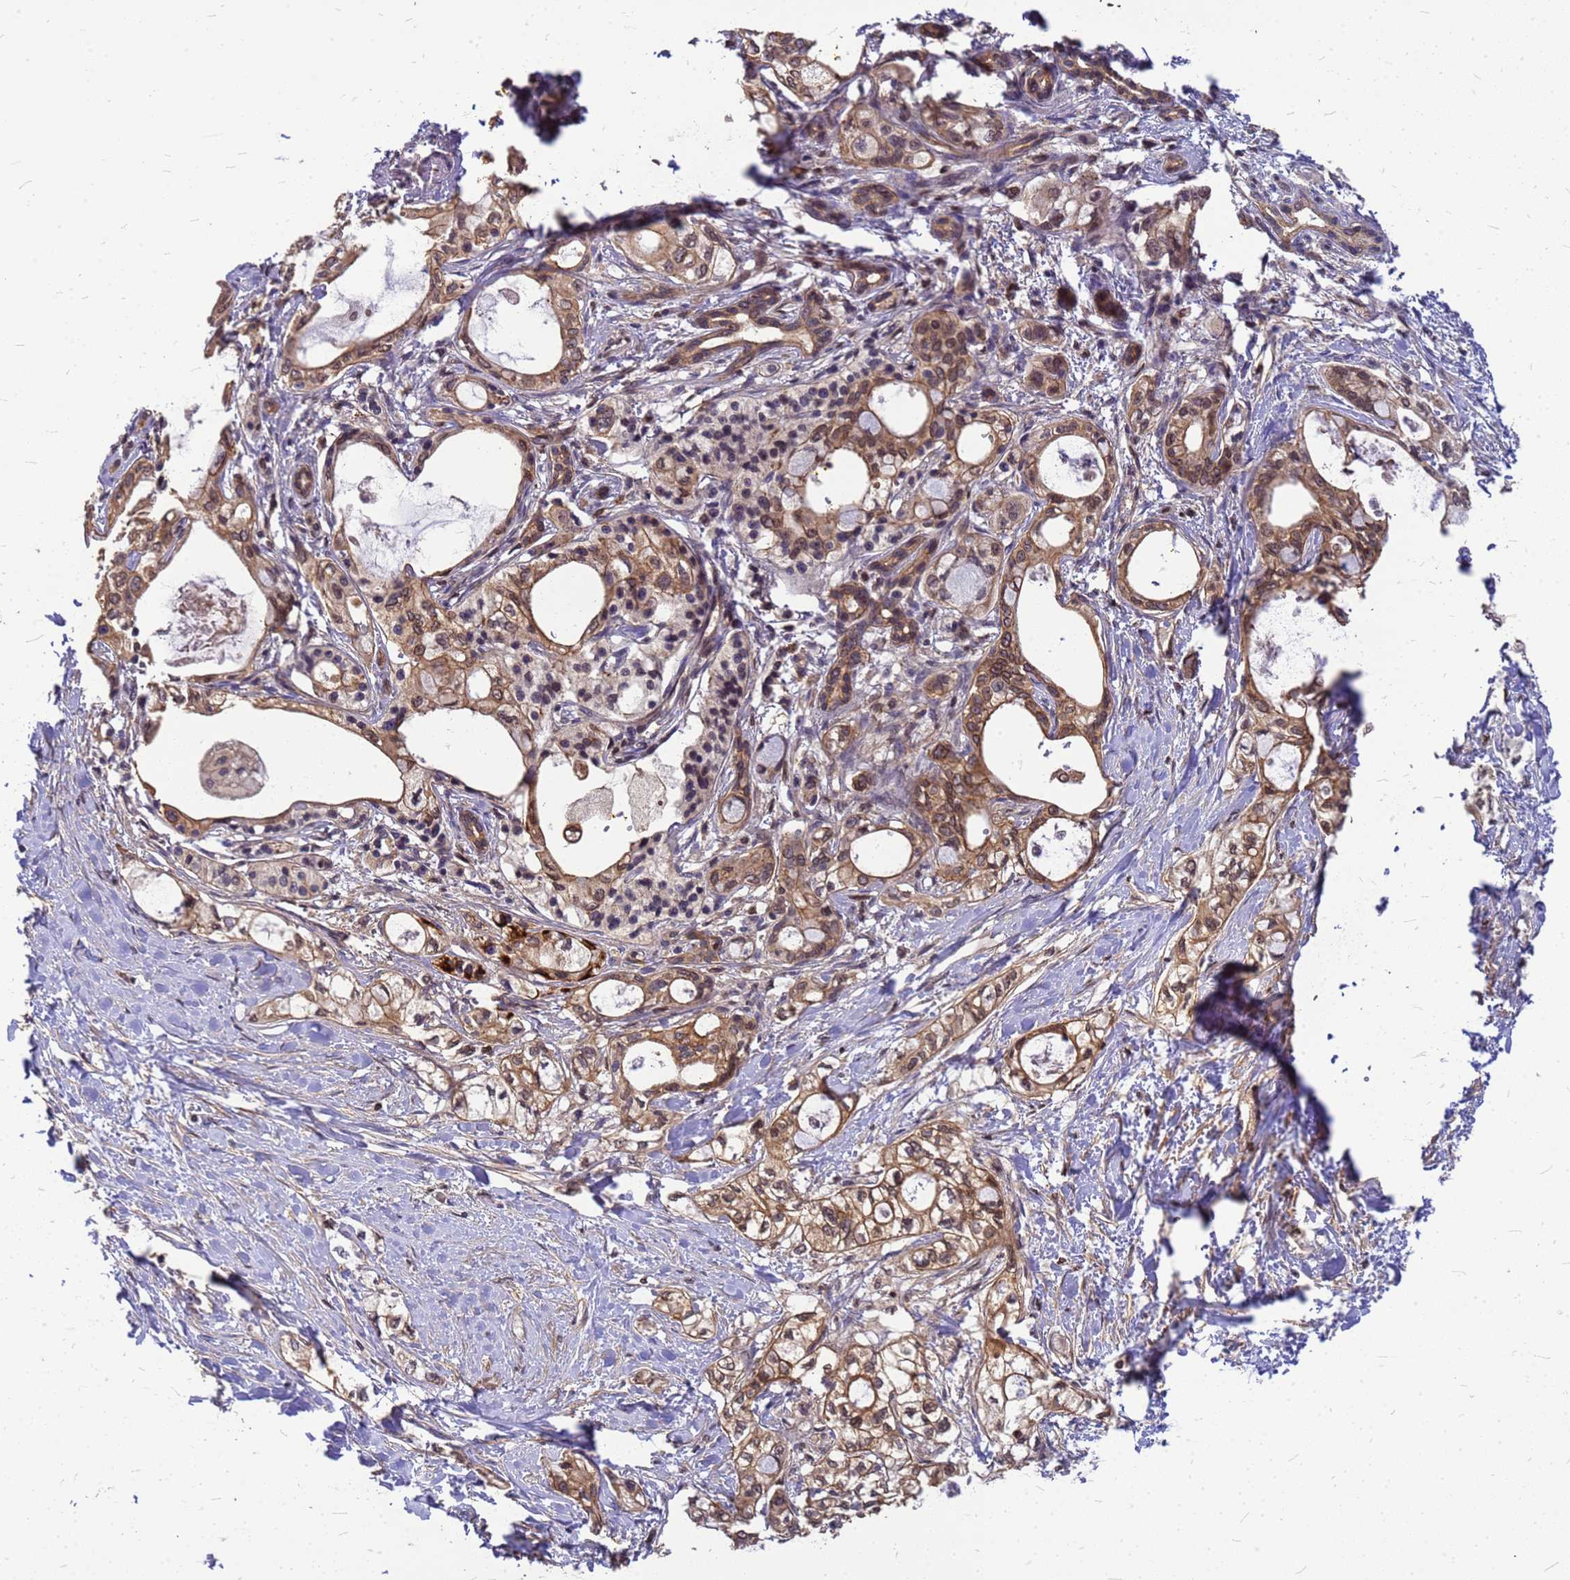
{"staining": {"intensity": "moderate", "quantity": ">75%", "location": "cytoplasmic/membranous,nuclear"}, "tissue": "pancreatic cancer", "cell_type": "Tumor cells", "image_type": "cancer", "snomed": [{"axis": "morphology", "description": "Adenocarcinoma, NOS"}, {"axis": "topography", "description": "Pancreas"}], "caption": "This is an image of IHC staining of pancreatic adenocarcinoma, which shows moderate positivity in the cytoplasmic/membranous and nuclear of tumor cells.", "gene": "C1orf35", "patient": {"sex": "male", "age": 70}}